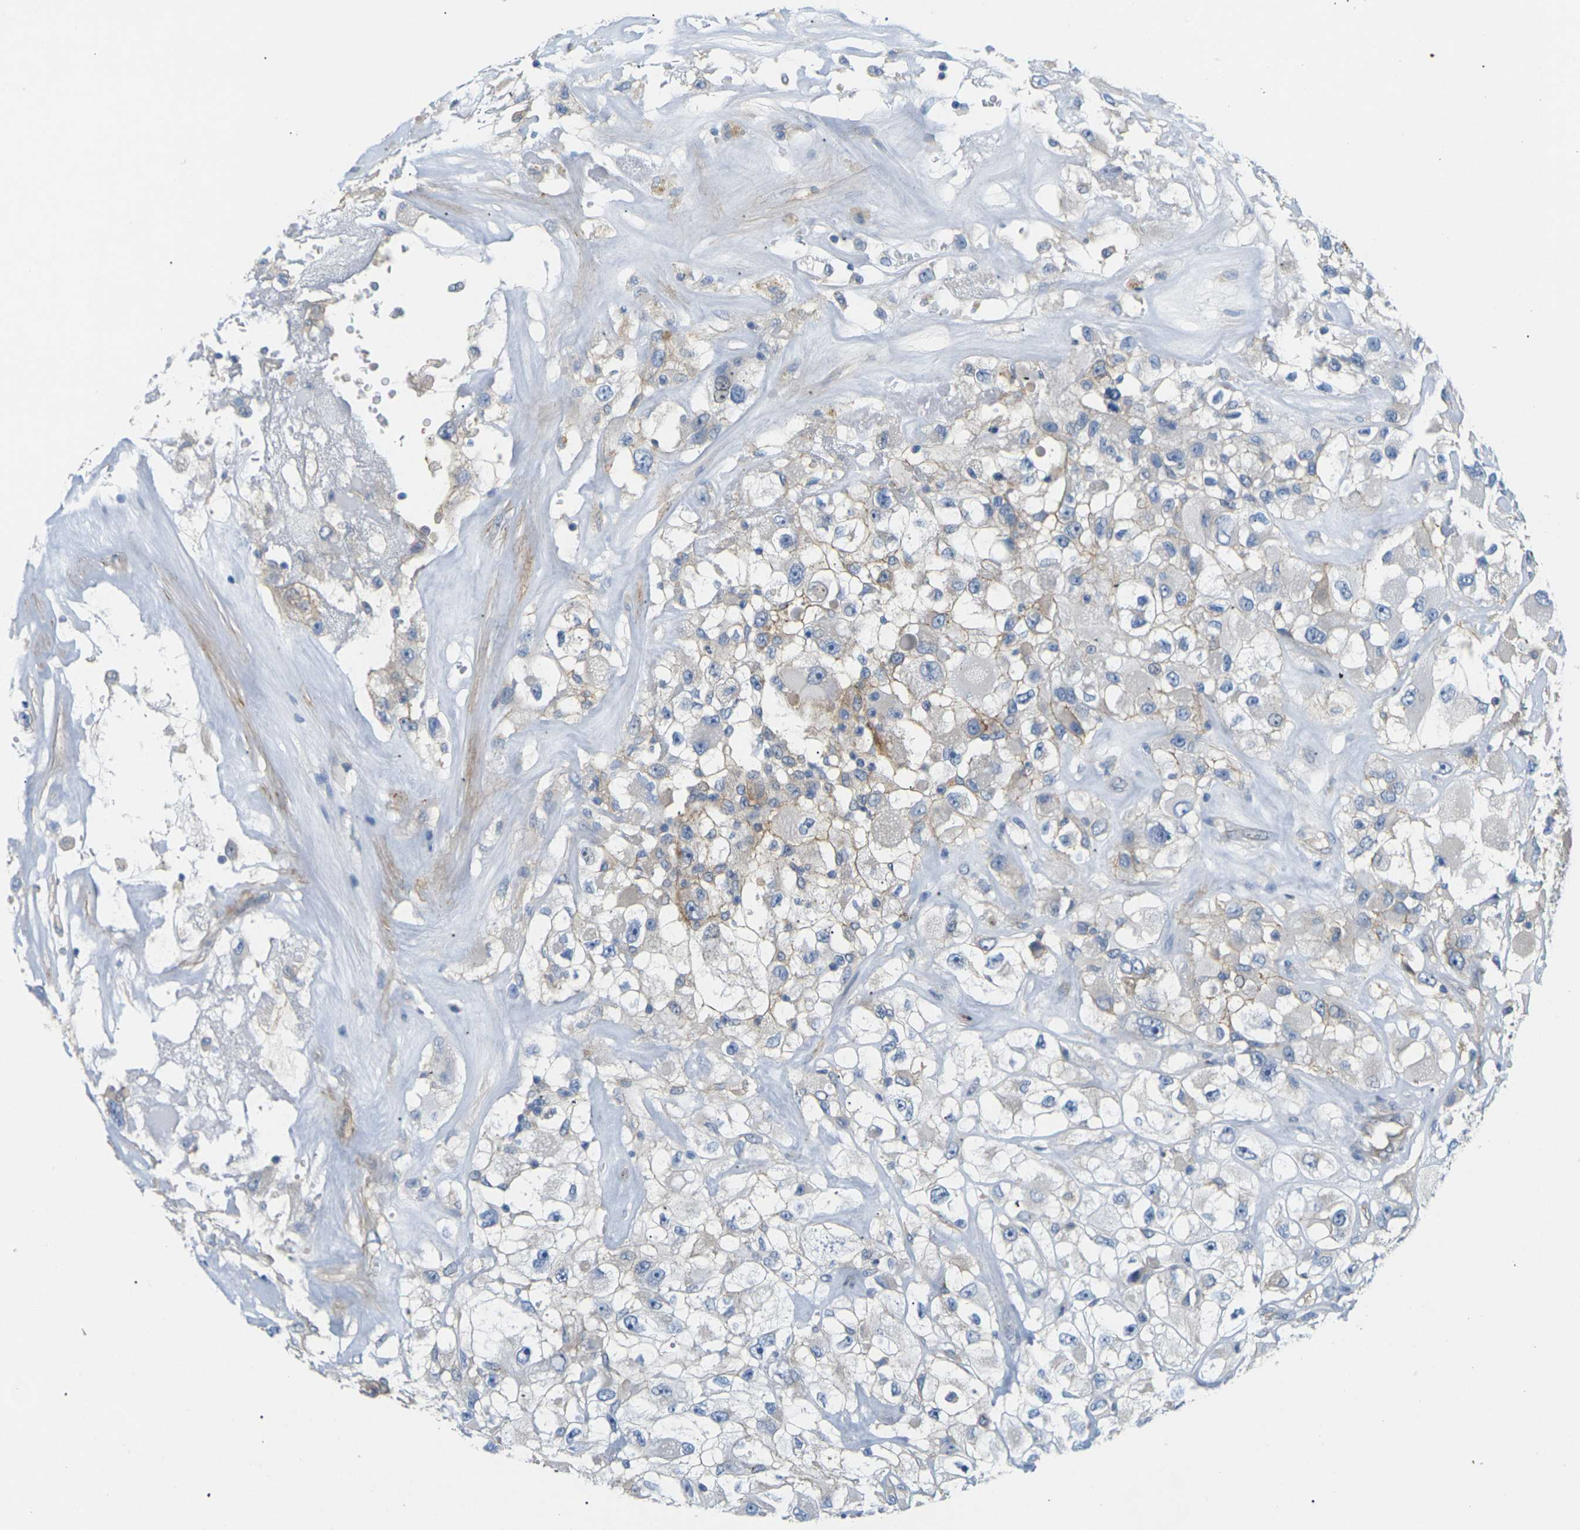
{"staining": {"intensity": "negative", "quantity": "none", "location": "none"}, "tissue": "renal cancer", "cell_type": "Tumor cells", "image_type": "cancer", "snomed": [{"axis": "morphology", "description": "Adenocarcinoma, NOS"}, {"axis": "topography", "description": "Kidney"}], "caption": "High power microscopy histopathology image of an immunohistochemistry image of renal adenocarcinoma, revealing no significant expression in tumor cells.", "gene": "ITGA5", "patient": {"sex": "female", "age": 52}}